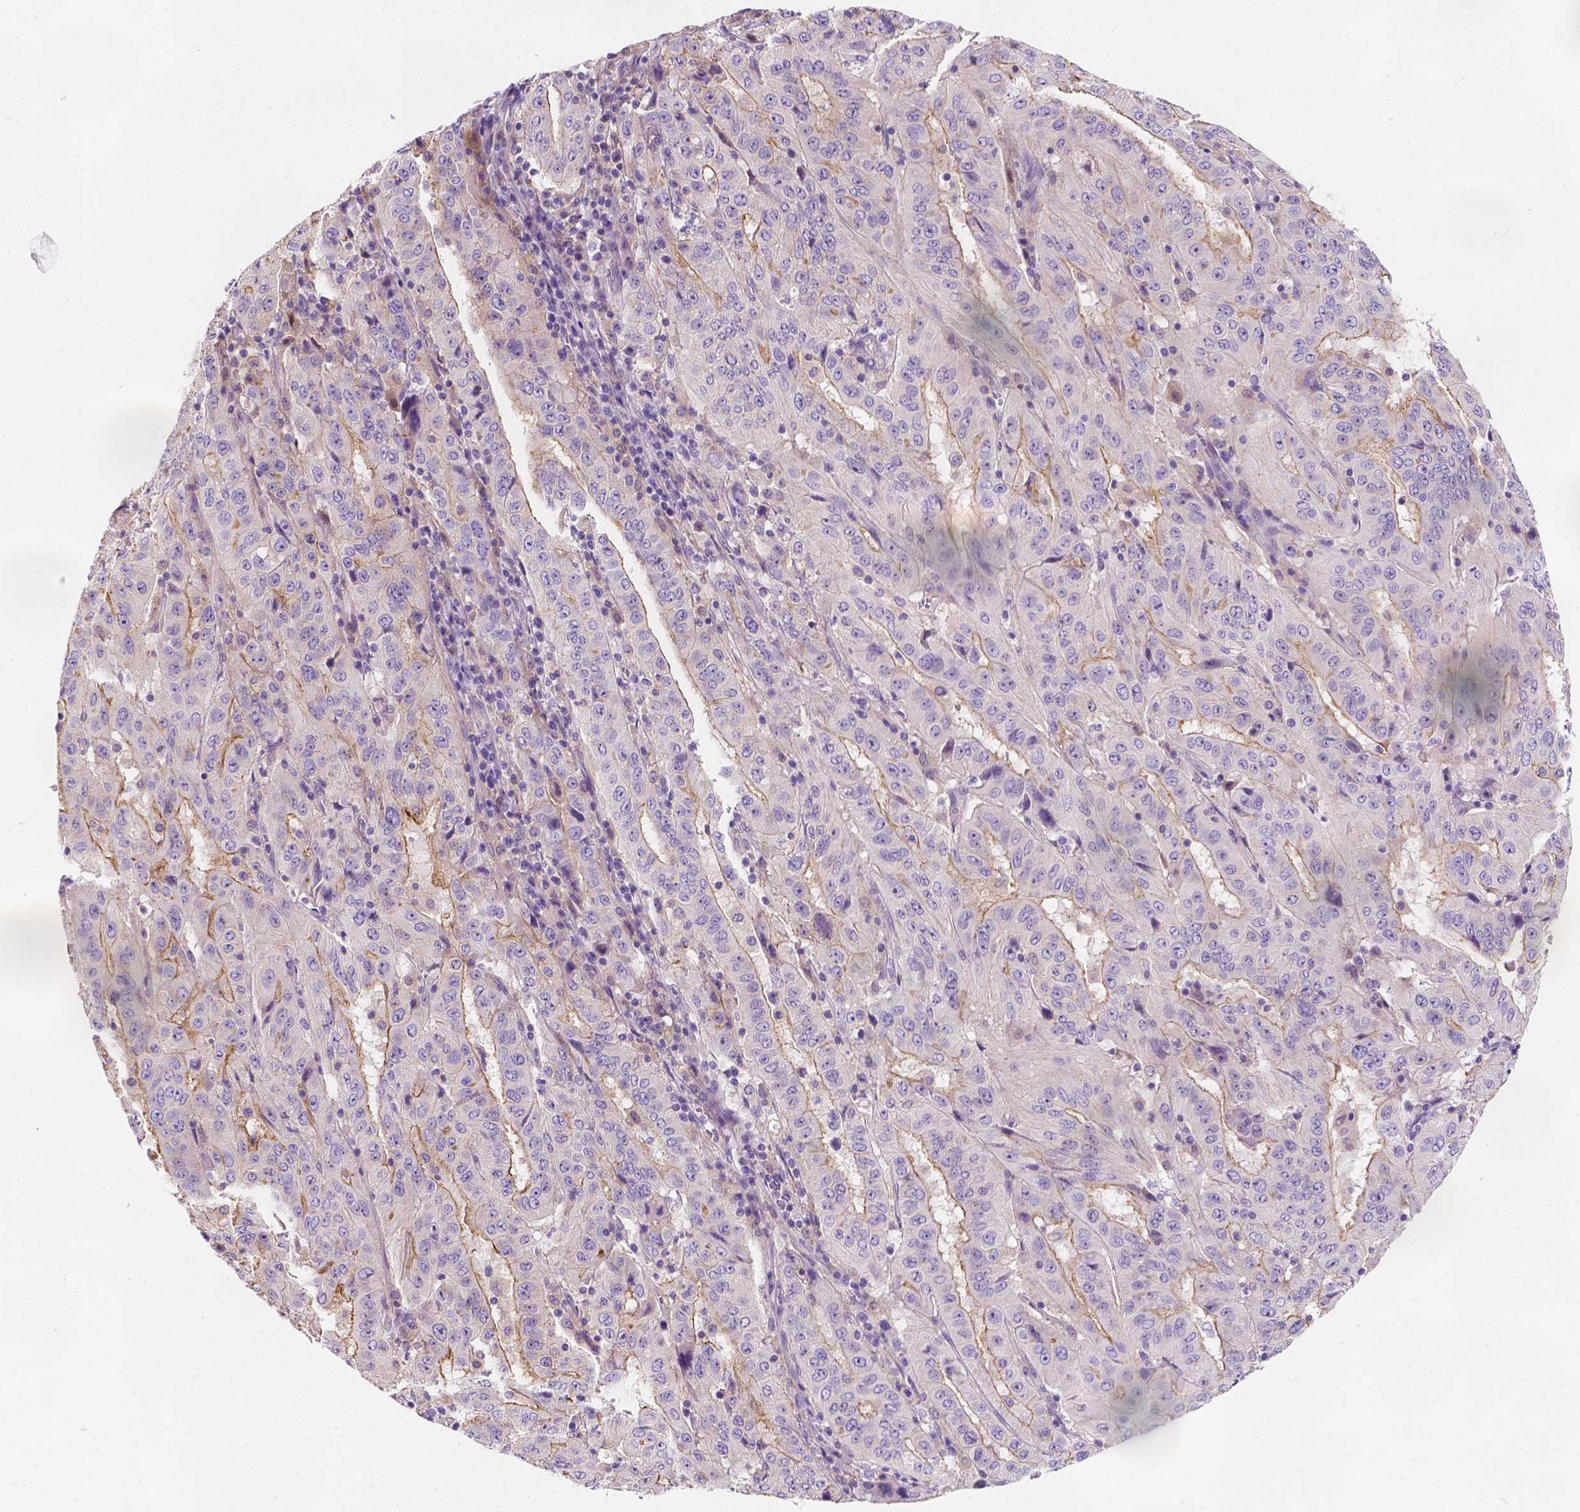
{"staining": {"intensity": "negative", "quantity": "none", "location": "none"}, "tissue": "pancreatic cancer", "cell_type": "Tumor cells", "image_type": "cancer", "snomed": [{"axis": "morphology", "description": "Adenocarcinoma, NOS"}, {"axis": "topography", "description": "Pancreas"}], "caption": "Immunohistochemical staining of human pancreatic cancer displays no significant staining in tumor cells. (DAB immunohistochemistry visualized using brightfield microscopy, high magnification).", "gene": "SIRT2", "patient": {"sex": "male", "age": 63}}